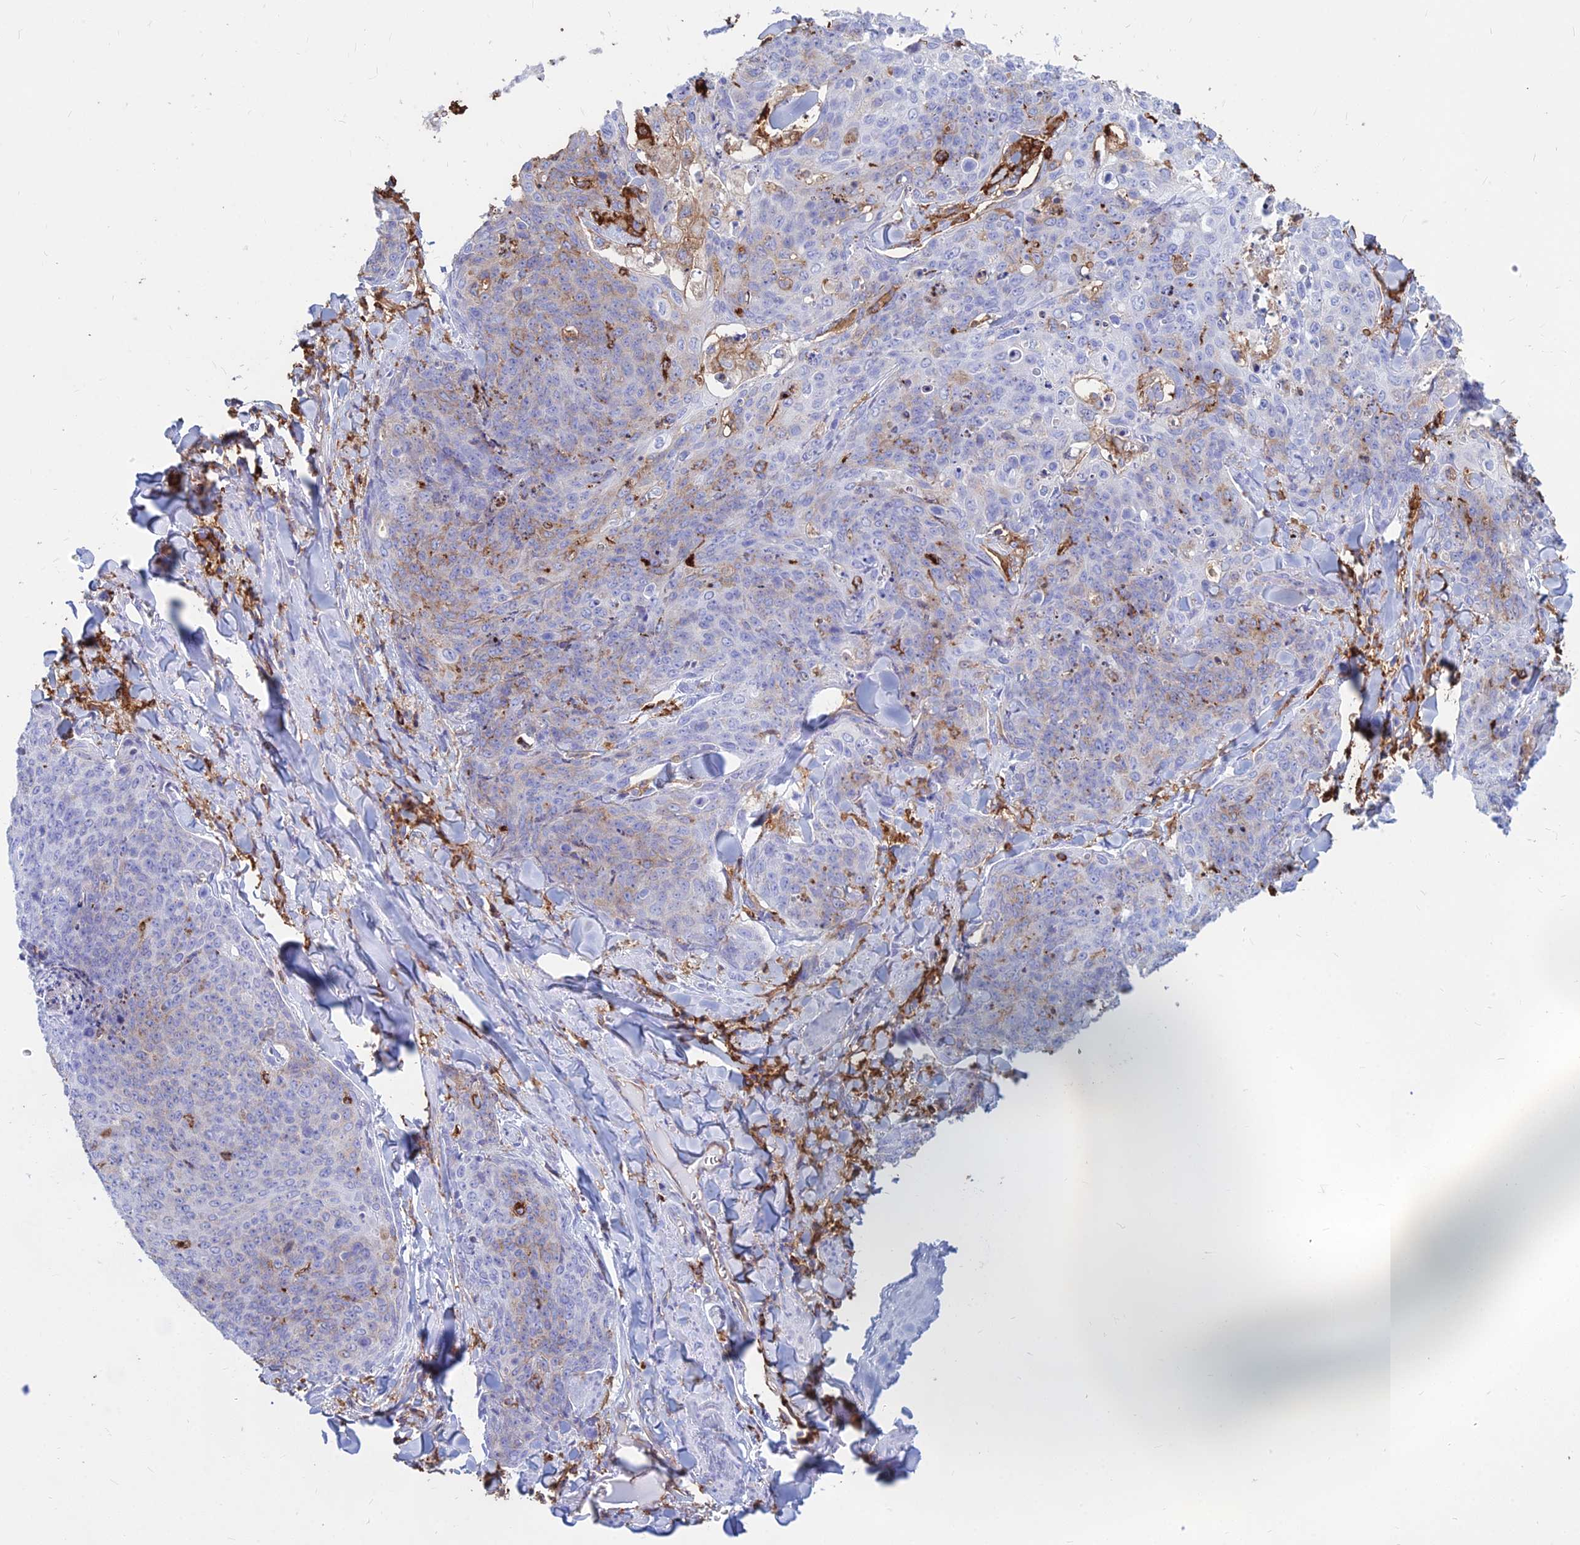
{"staining": {"intensity": "weak", "quantity": "<25%", "location": "cytoplasmic/membranous"}, "tissue": "skin cancer", "cell_type": "Tumor cells", "image_type": "cancer", "snomed": [{"axis": "morphology", "description": "Squamous cell carcinoma, NOS"}, {"axis": "topography", "description": "Skin"}, {"axis": "topography", "description": "Vulva"}], "caption": "This is a micrograph of immunohistochemistry staining of skin cancer (squamous cell carcinoma), which shows no expression in tumor cells.", "gene": "HLA-DRB1", "patient": {"sex": "female", "age": 85}}